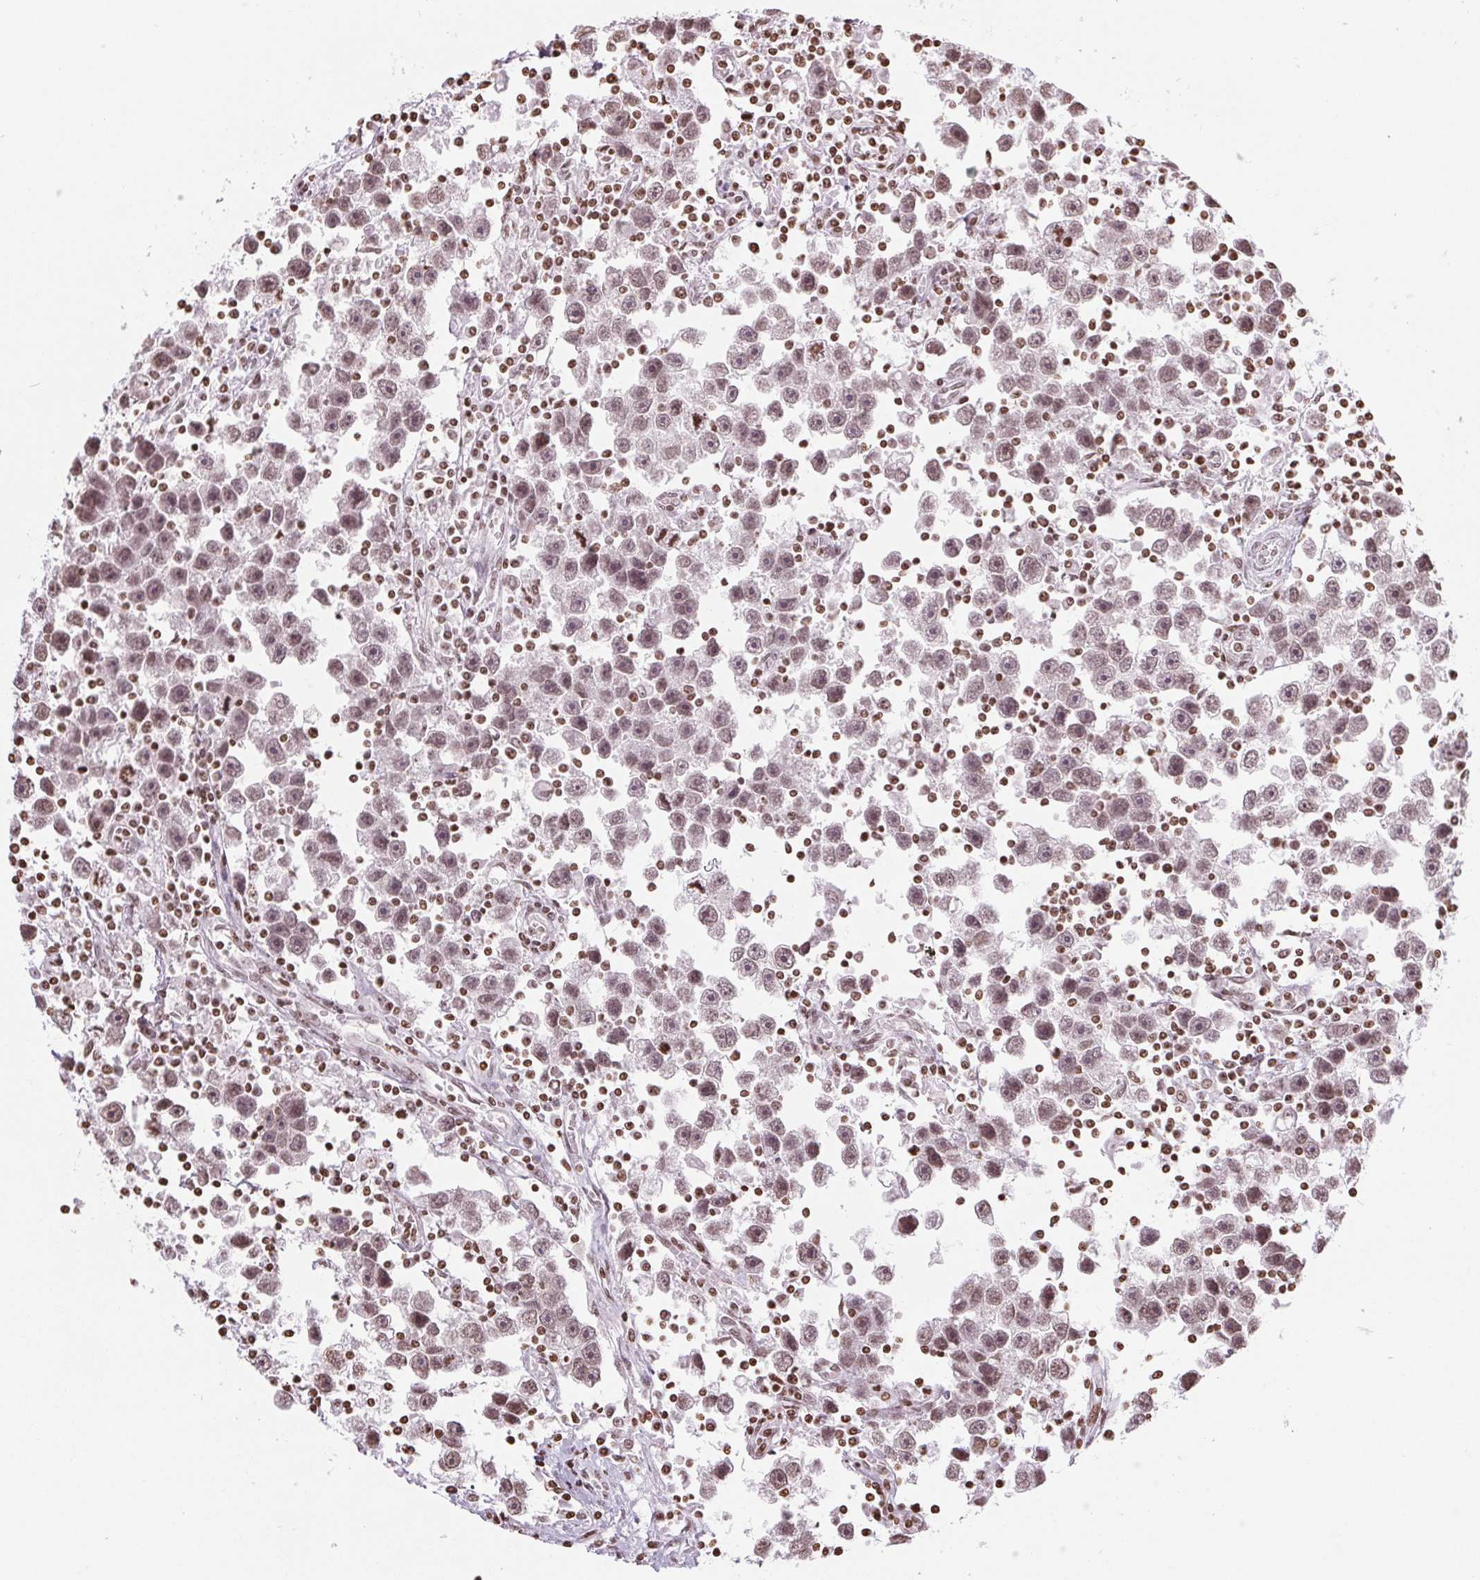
{"staining": {"intensity": "weak", "quantity": ">75%", "location": "nuclear"}, "tissue": "testis cancer", "cell_type": "Tumor cells", "image_type": "cancer", "snomed": [{"axis": "morphology", "description": "Seminoma, NOS"}, {"axis": "topography", "description": "Testis"}], "caption": "Tumor cells exhibit low levels of weak nuclear staining in about >75% of cells in human seminoma (testis).", "gene": "SMIM12", "patient": {"sex": "male", "age": 30}}